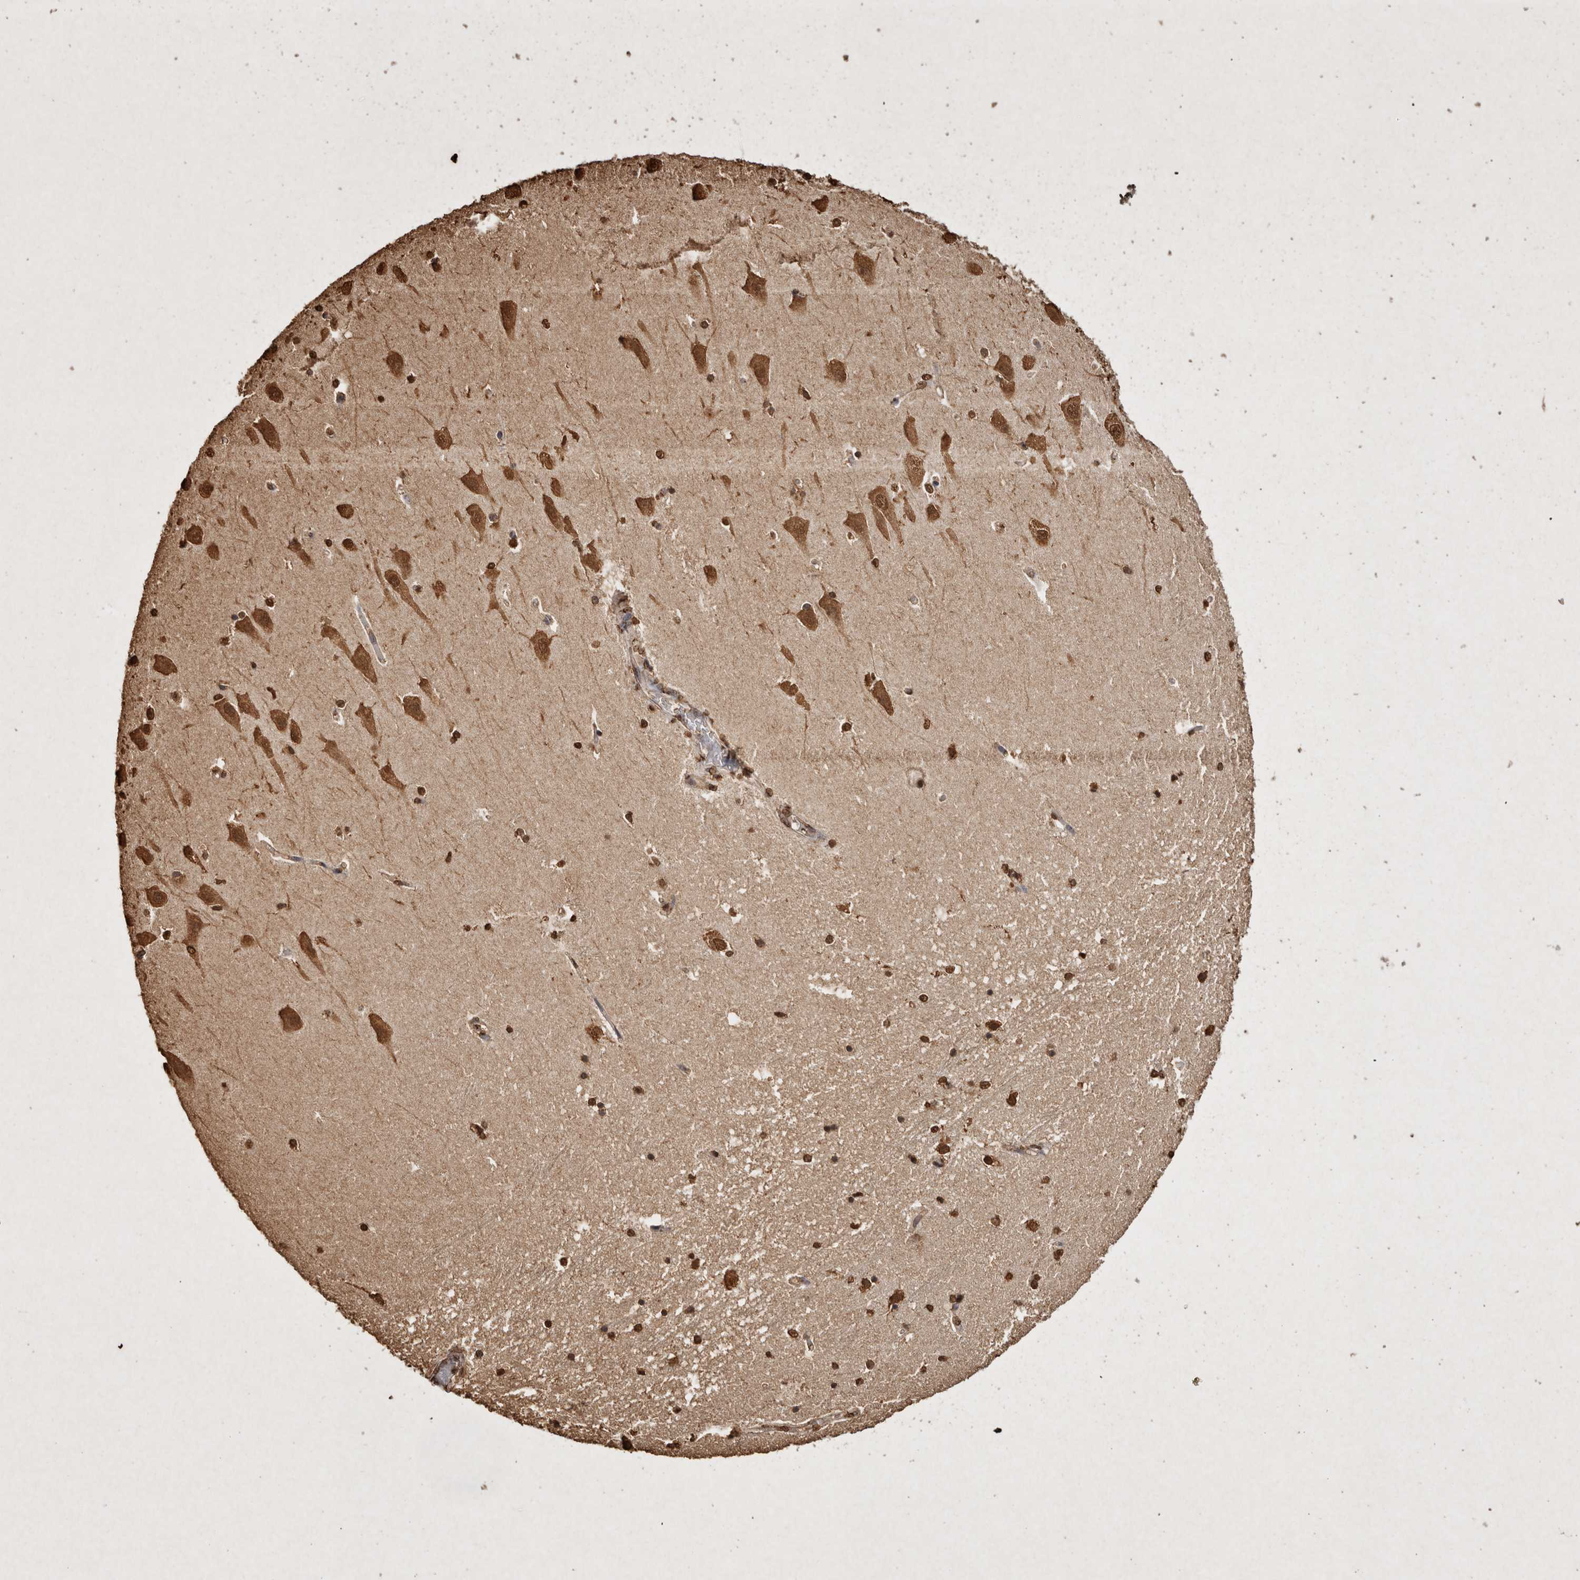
{"staining": {"intensity": "strong", "quantity": ">75%", "location": "nuclear"}, "tissue": "hippocampus", "cell_type": "Glial cells", "image_type": "normal", "snomed": [{"axis": "morphology", "description": "Normal tissue, NOS"}, {"axis": "topography", "description": "Hippocampus"}], "caption": "Glial cells exhibit strong nuclear staining in approximately >75% of cells in normal hippocampus.", "gene": "FSTL3", "patient": {"sex": "male", "age": 45}}